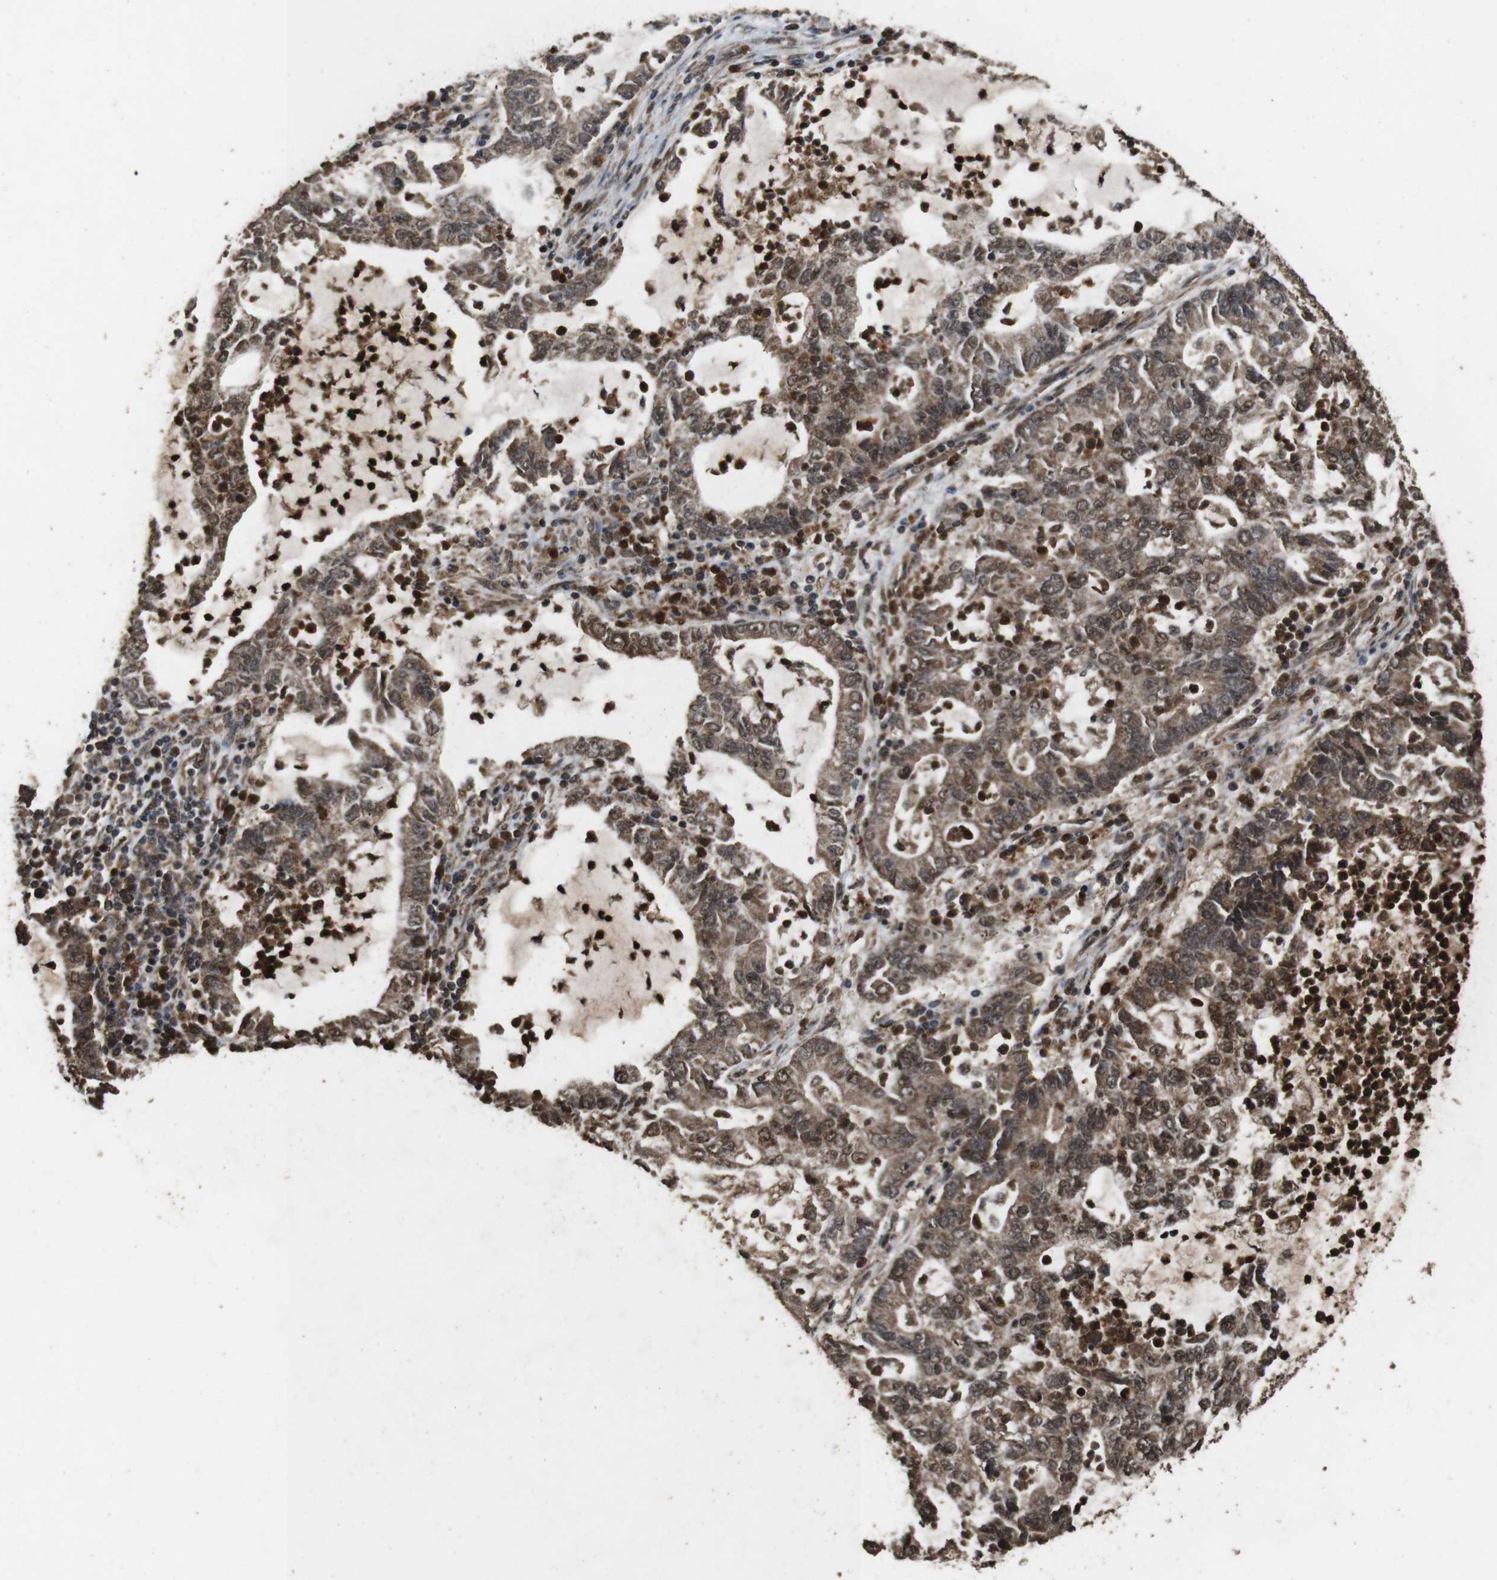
{"staining": {"intensity": "moderate", "quantity": ">75%", "location": "cytoplasmic/membranous"}, "tissue": "lung cancer", "cell_type": "Tumor cells", "image_type": "cancer", "snomed": [{"axis": "morphology", "description": "Adenocarcinoma, NOS"}, {"axis": "topography", "description": "Lung"}], "caption": "High-power microscopy captured an immunohistochemistry (IHC) image of lung adenocarcinoma, revealing moderate cytoplasmic/membranous staining in about >75% of tumor cells.", "gene": "RRAS2", "patient": {"sex": "female", "age": 51}}